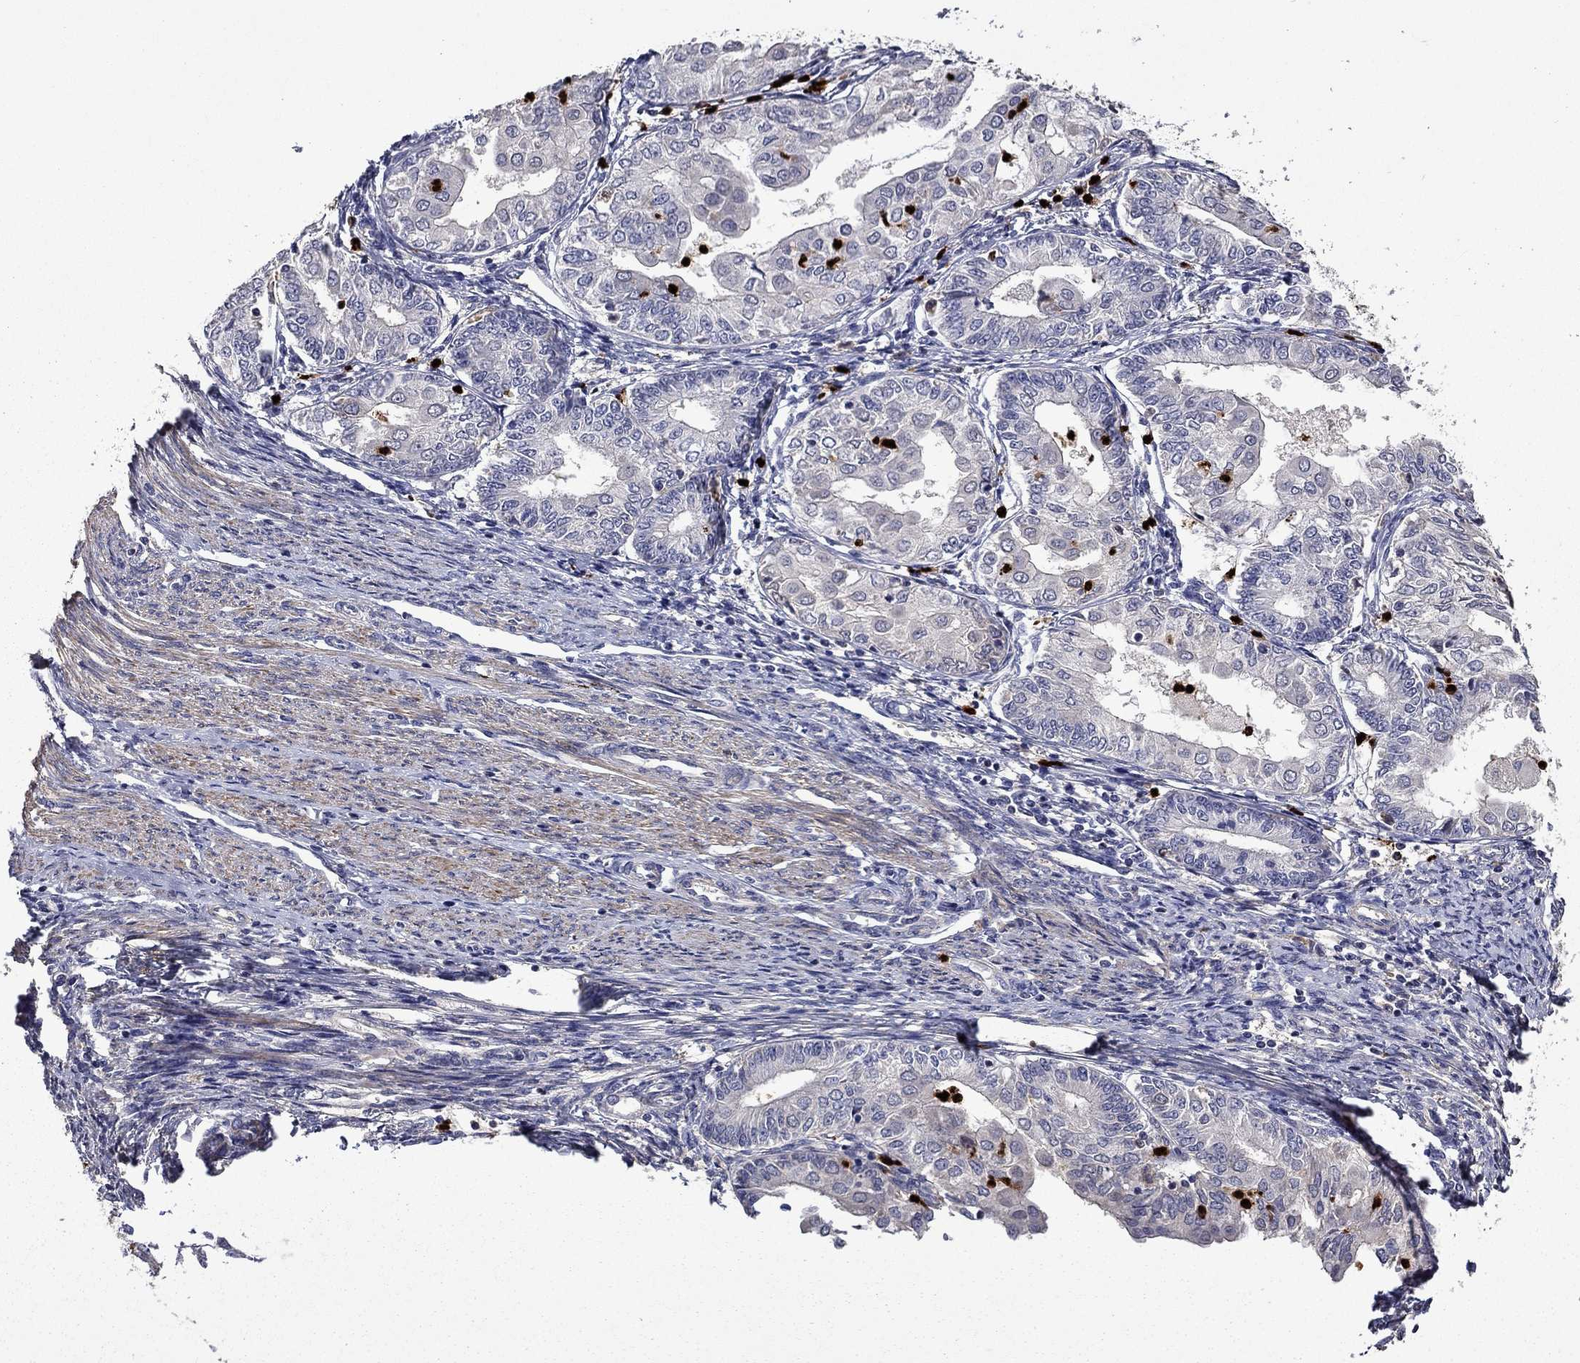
{"staining": {"intensity": "negative", "quantity": "none", "location": "none"}, "tissue": "endometrial cancer", "cell_type": "Tumor cells", "image_type": "cancer", "snomed": [{"axis": "morphology", "description": "Adenocarcinoma, NOS"}, {"axis": "topography", "description": "Endometrium"}], "caption": "Immunohistochemistry (IHC) image of human endometrial cancer stained for a protein (brown), which demonstrates no staining in tumor cells.", "gene": "SATB1", "patient": {"sex": "female", "age": 68}}